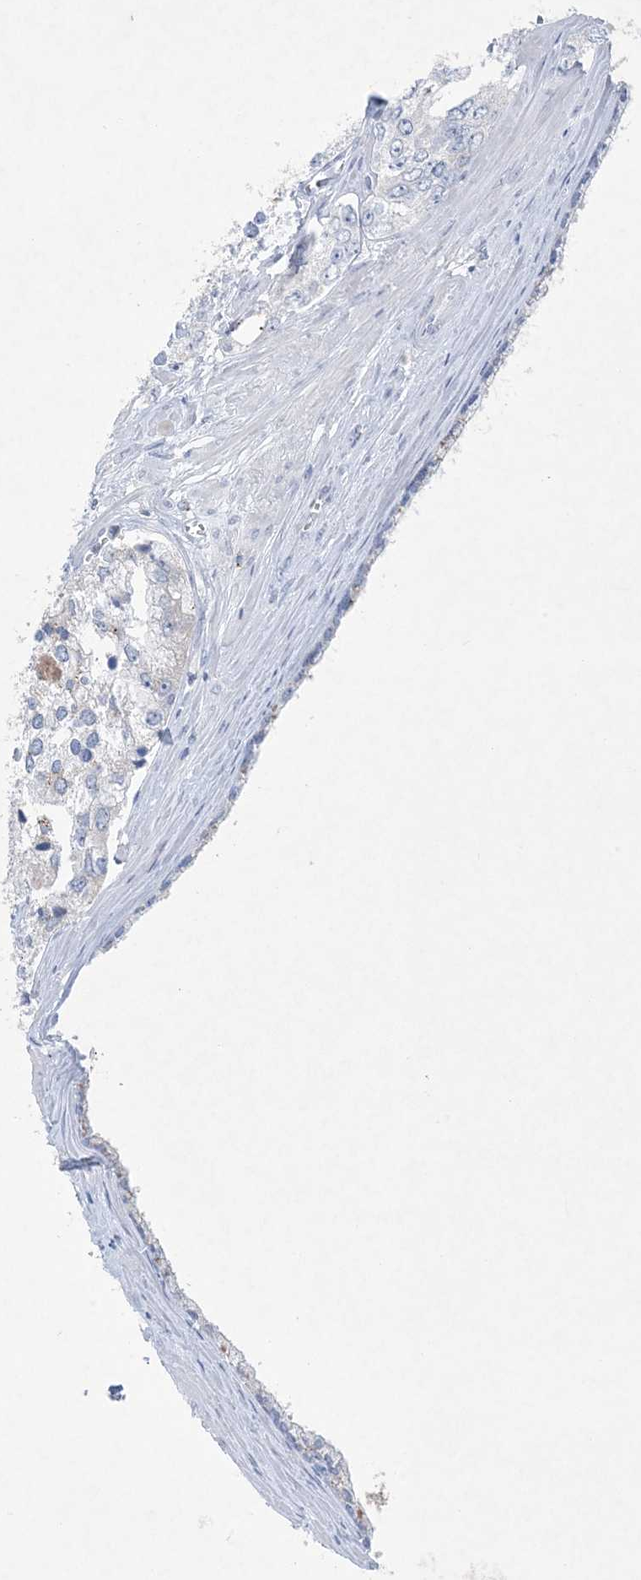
{"staining": {"intensity": "negative", "quantity": "none", "location": "none"}, "tissue": "prostate cancer", "cell_type": "Tumor cells", "image_type": "cancer", "snomed": [{"axis": "morphology", "description": "Adenocarcinoma, High grade"}, {"axis": "topography", "description": "Prostate"}], "caption": "This image is of high-grade adenocarcinoma (prostate) stained with immunohistochemistry to label a protein in brown with the nuclei are counter-stained blue. There is no positivity in tumor cells. (DAB (3,3'-diaminobenzidine) immunohistochemistry, high magnification).", "gene": "GABRG1", "patient": {"sex": "male", "age": 66}}